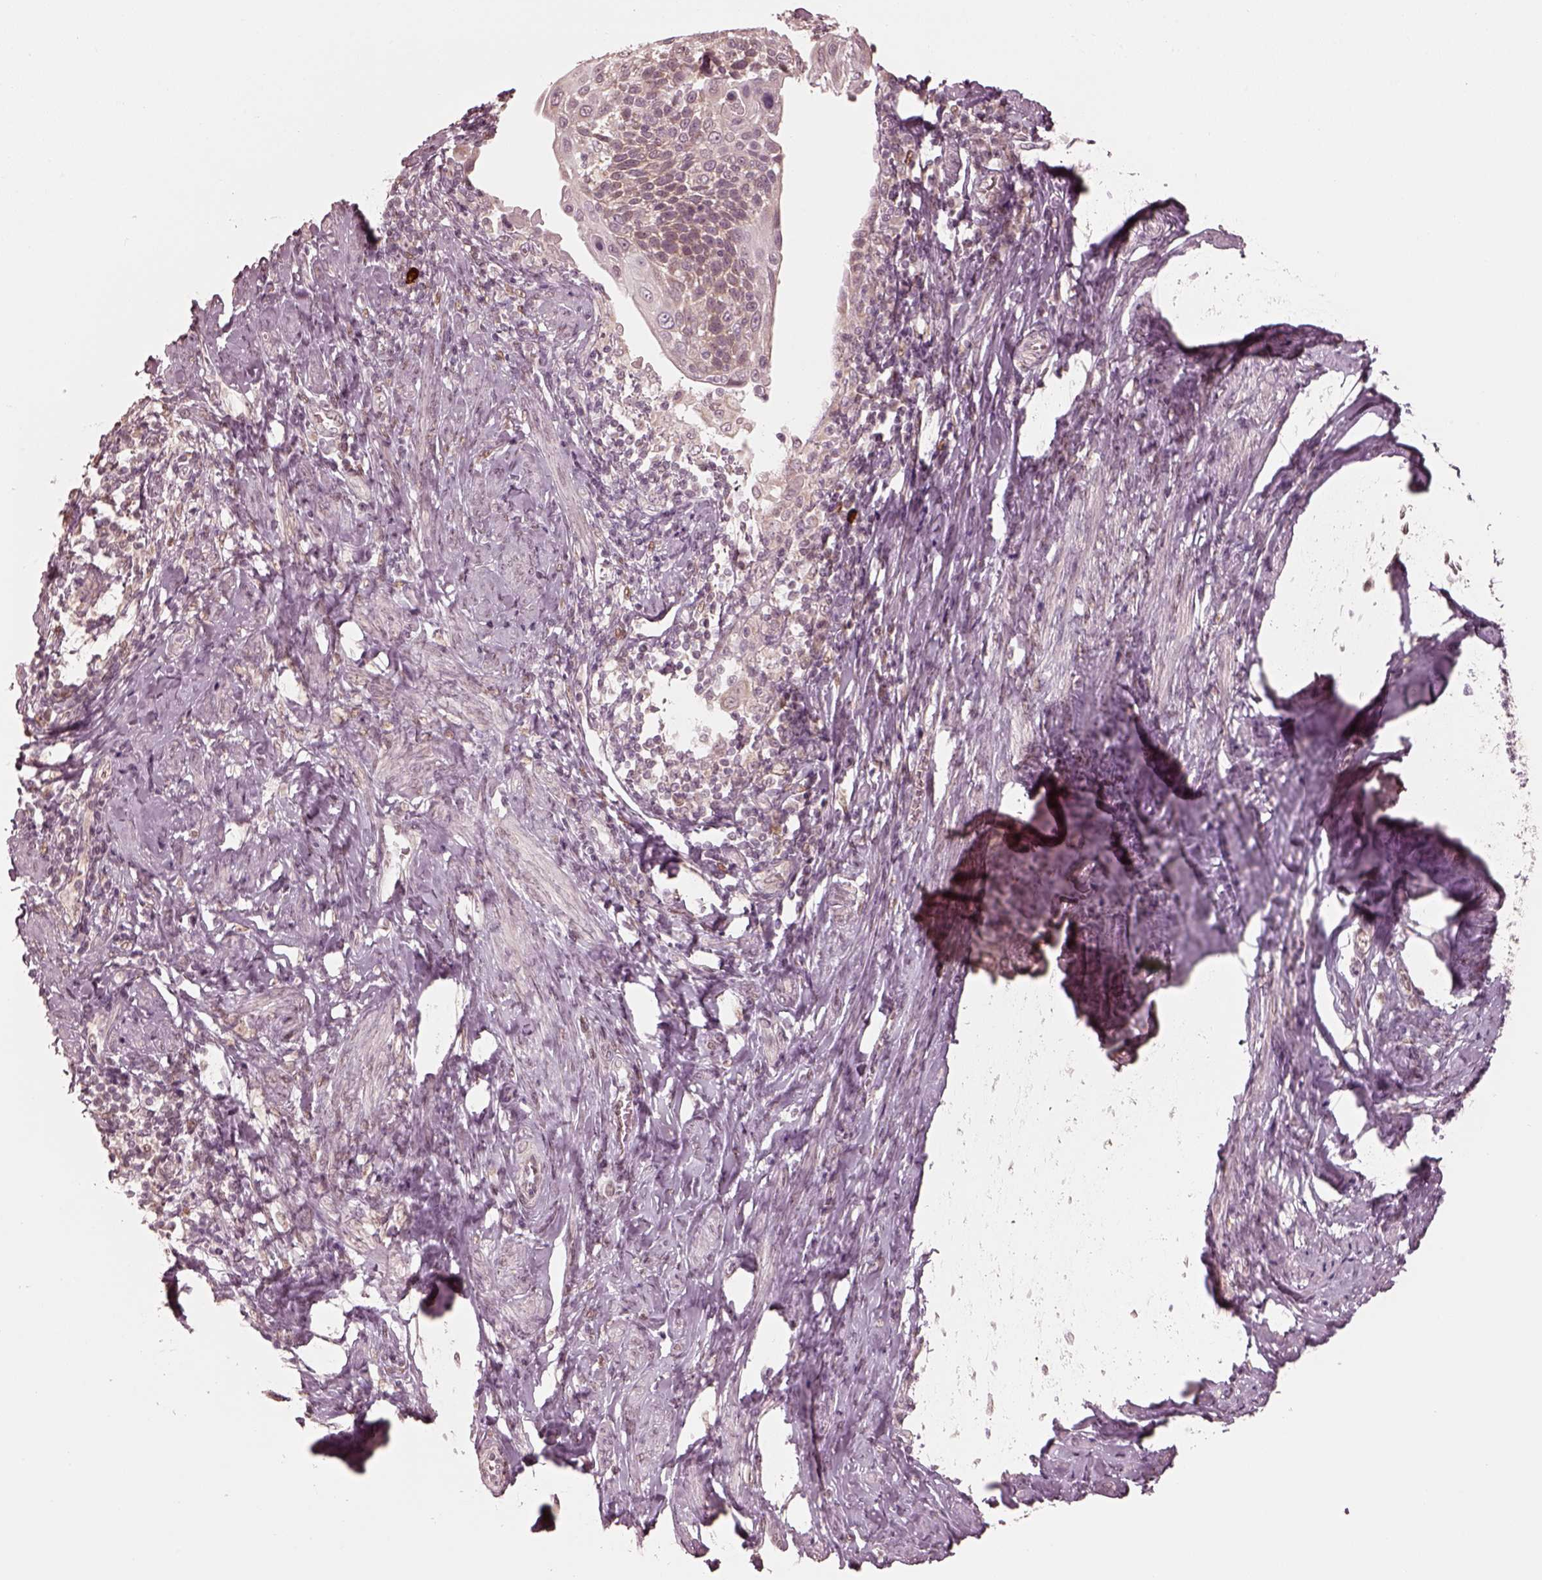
{"staining": {"intensity": "weak", "quantity": "<25%", "location": "cytoplasmic/membranous"}, "tissue": "cervical cancer", "cell_type": "Tumor cells", "image_type": "cancer", "snomed": [{"axis": "morphology", "description": "Squamous cell carcinoma, NOS"}, {"axis": "topography", "description": "Cervix"}], "caption": "Tumor cells are negative for protein expression in human cervical squamous cell carcinoma.", "gene": "IQCB1", "patient": {"sex": "female", "age": 61}}